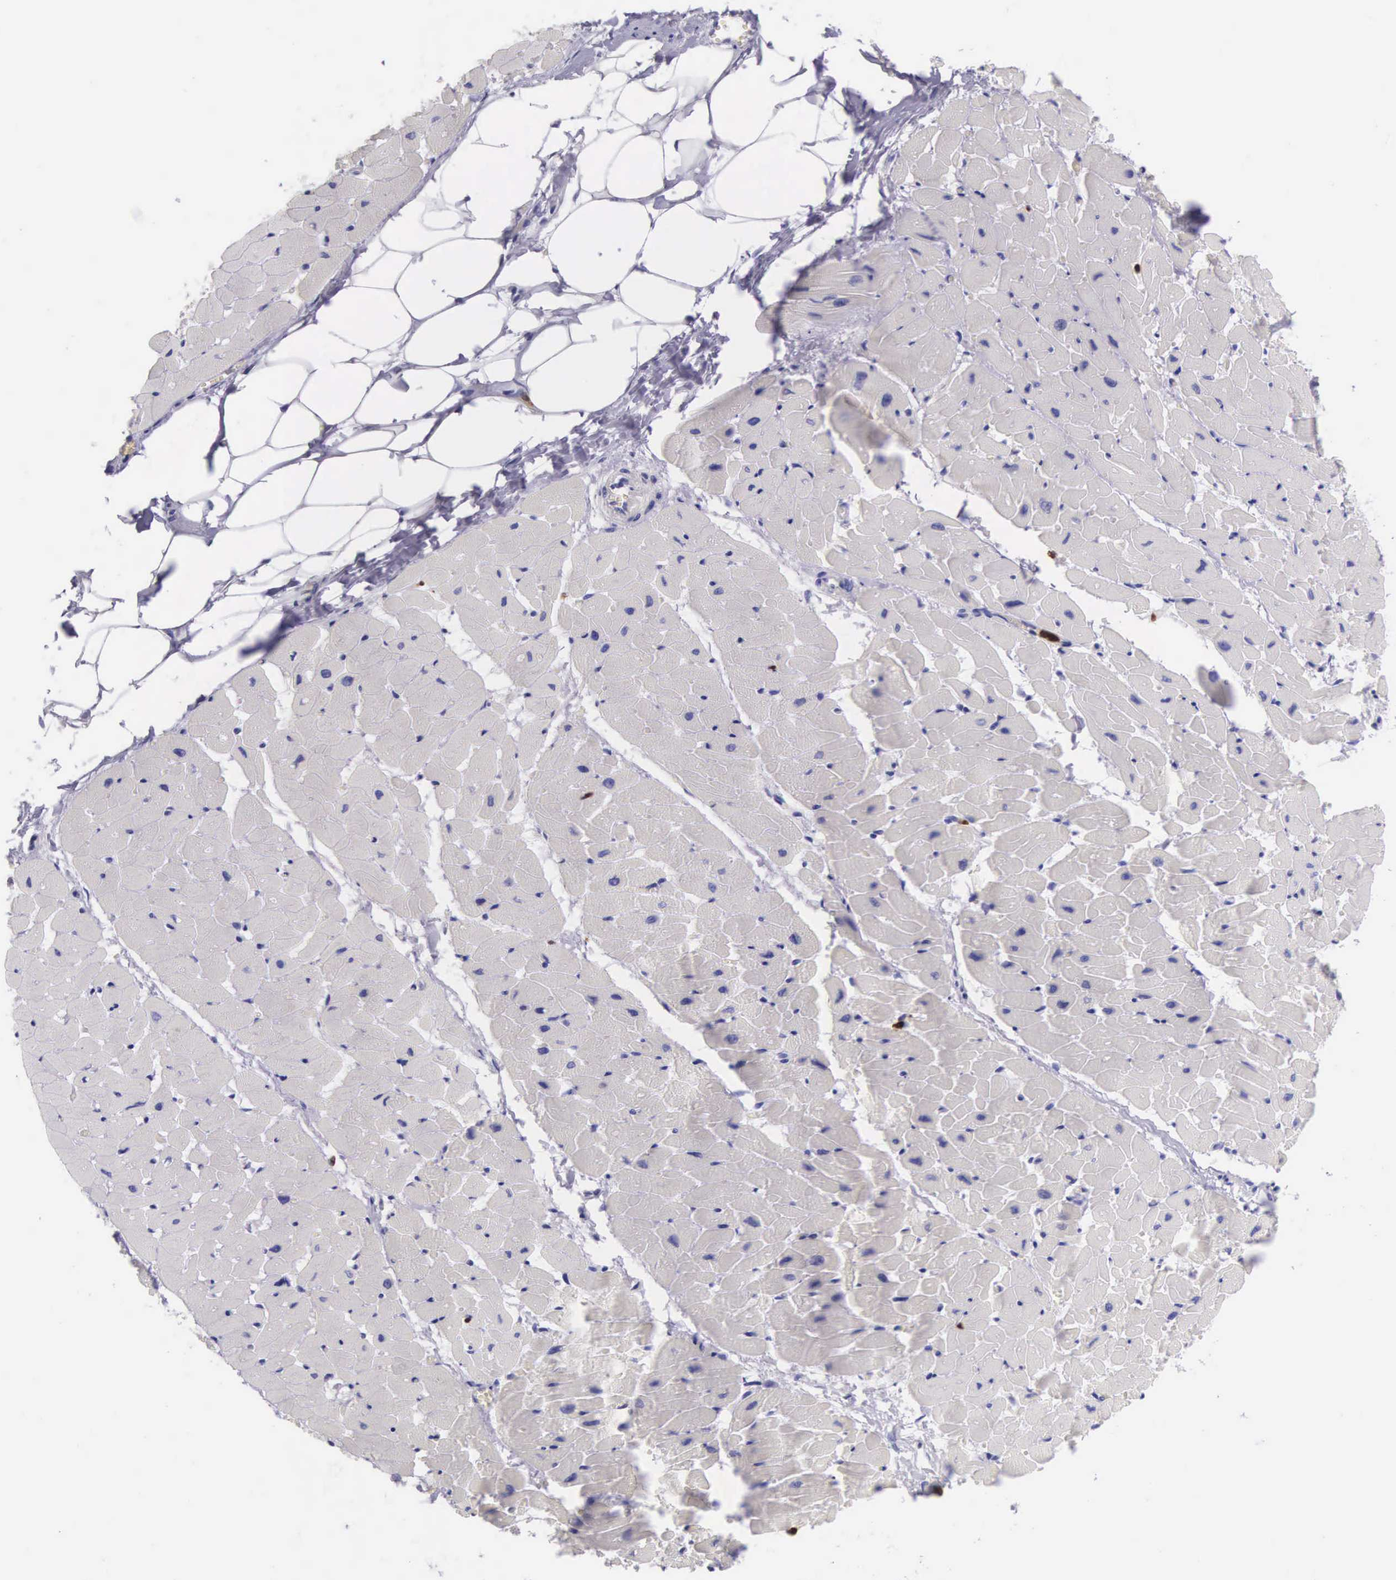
{"staining": {"intensity": "negative", "quantity": "none", "location": "none"}, "tissue": "heart muscle", "cell_type": "Cardiomyocytes", "image_type": "normal", "snomed": [{"axis": "morphology", "description": "Normal tissue, NOS"}, {"axis": "topography", "description": "Heart"}], "caption": "High power microscopy histopathology image of an immunohistochemistry micrograph of normal heart muscle, revealing no significant positivity in cardiomyocytes.", "gene": "FCN1", "patient": {"sex": "female", "age": 19}}